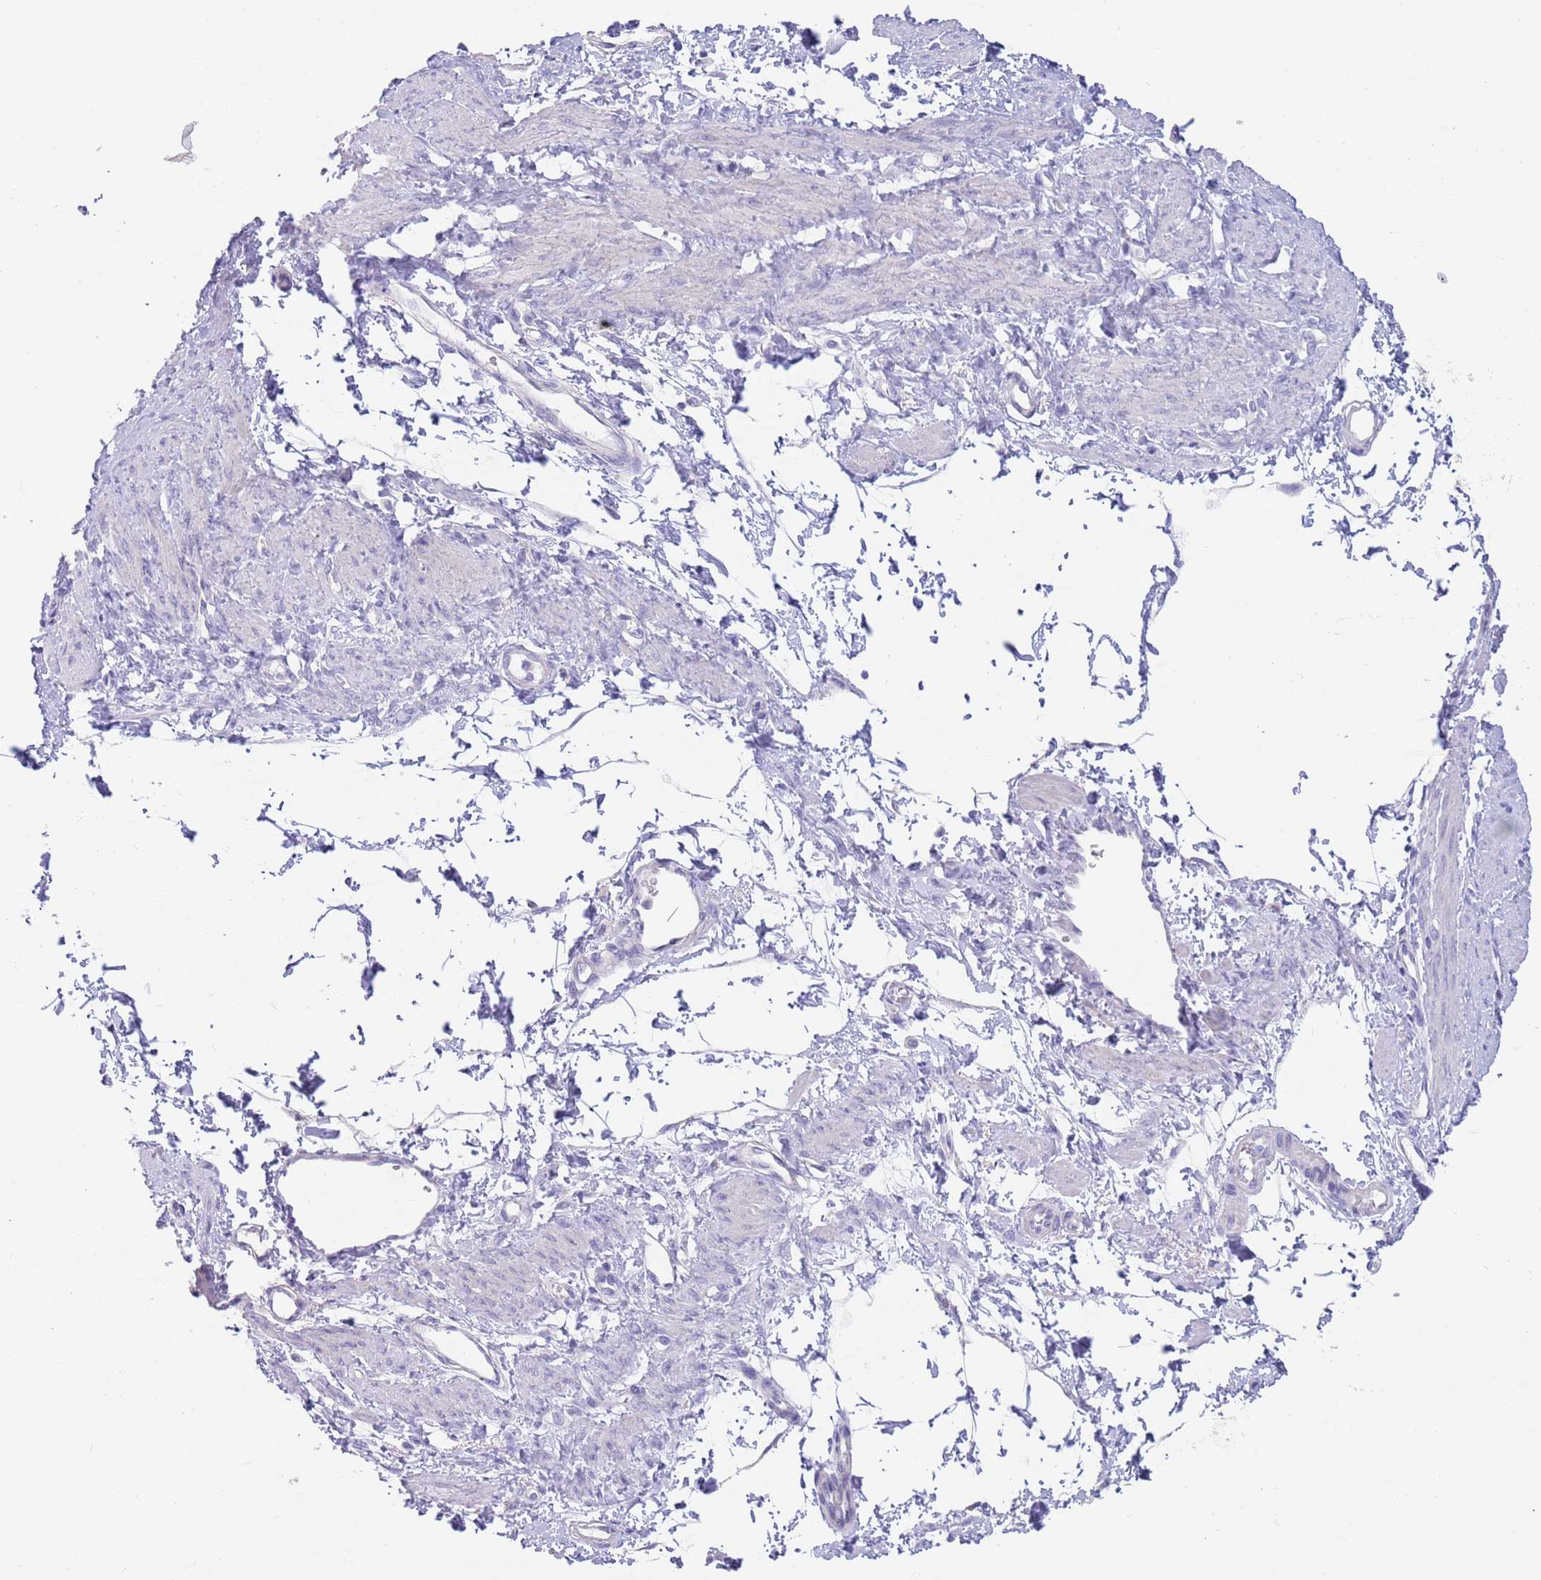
{"staining": {"intensity": "negative", "quantity": "none", "location": "none"}, "tissue": "smooth muscle", "cell_type": "Smooth muscle cells", "image_type": "normal", "snomed": [{"axis": "morphology", "description": "Normal tissue, NOS"}, {"axis": "topography", "description": "Smooth muscle"}, {"axis": "topography", "description": "Uterus"}], "caption": "A high-resolution photomicrograph shows immunohistochemistry (IHC) staining of normal smooth muscle, which demonstrates no significant positivity in smooth muscle cells. (IHC, brightfield microscopy, high magnification).", "gene": "CCDC149", "patient": {"sex": "female", "age": 39}}